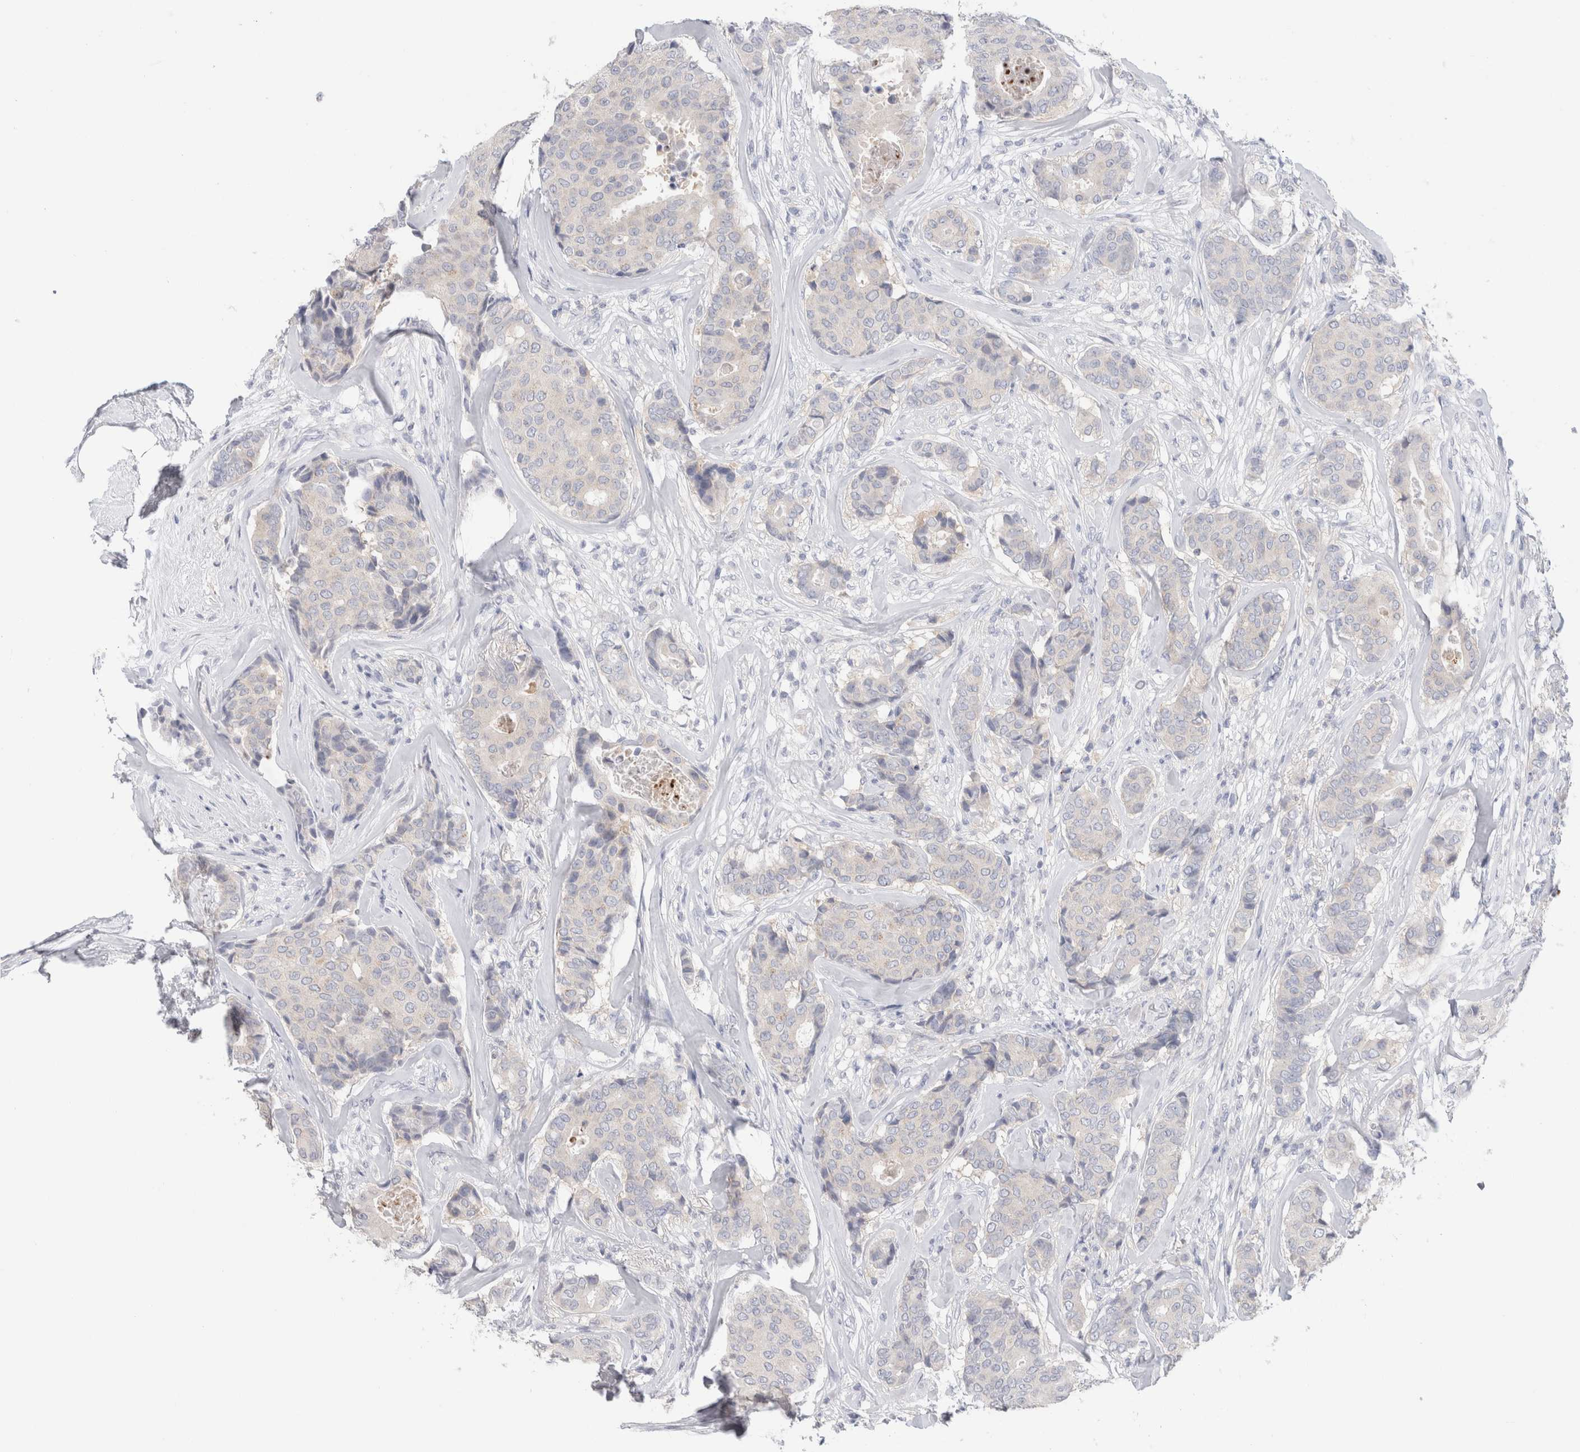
{"staining": {"intensity": "negative", "quantity": "none", "location": "none"}, "tissue": "breast cancer", "cell_type": "Tumor cells", "image_type": "cancer", "snomed": [{"axis": "morphology", "description": "Duct carcinoma"}, {"axis": "topography", "description": "Breast"}], "caption": "There is no significant positivity in tumor cells of breast invasive ductal carcinoma.", "gene": "NDOR1", "patient": {"sex": "female", "age": 75}}